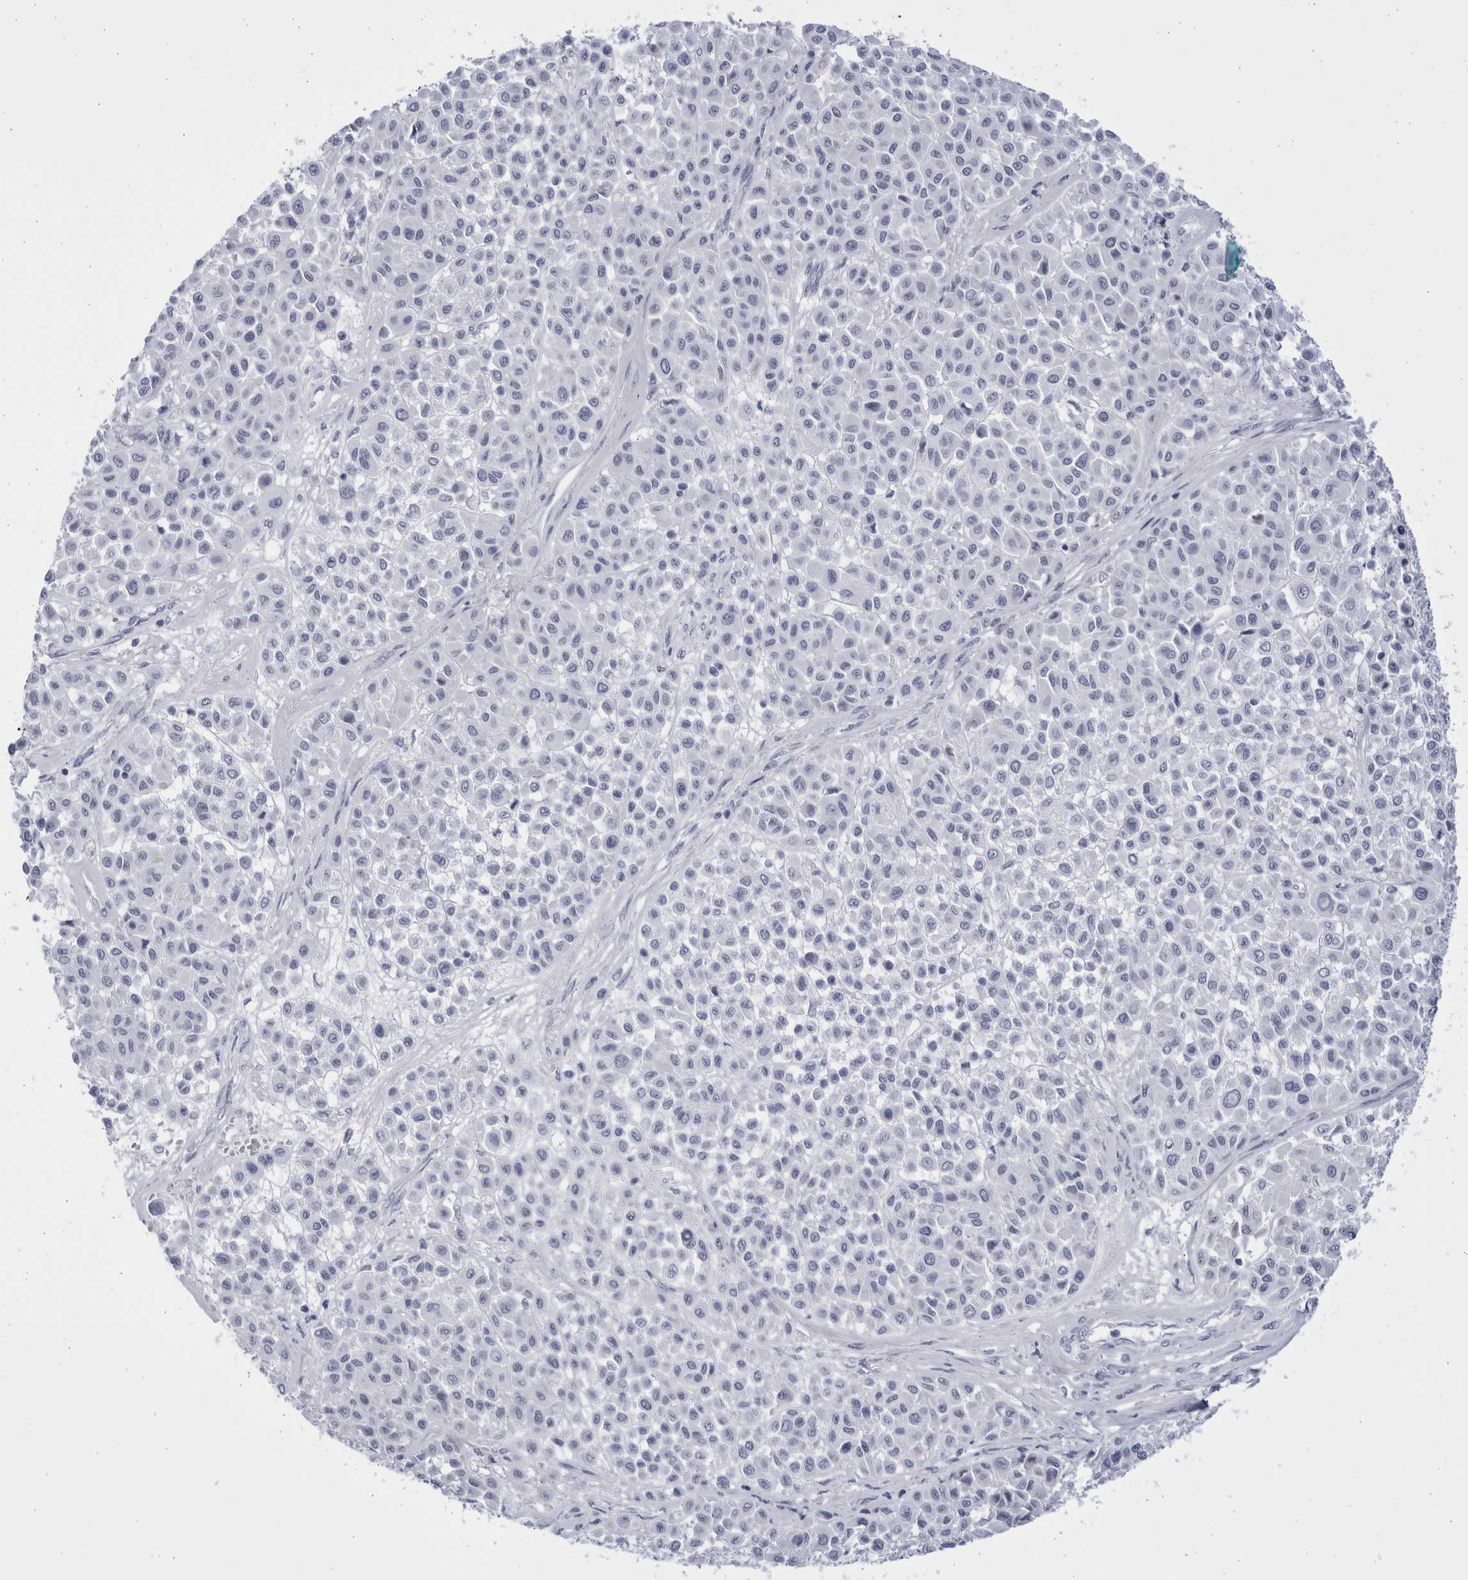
{"staining": {"intensity": "negative", "quantity": "none", "location": "none"}, "tissue": "melanoma", "cell_type": "Tumor cells", "image_type": "cancer", "snomed": [{"axis": "morphology", "description": "Malignant melanoma, Metastatic site"}, {"axis": "topography", "description": "Soft tissue"}], "caption": "High magnification brightfield microscopy of malignant melanoma (metastatic site) stained with DAB (3,3'-diaminobenzidine) (brown) and counterstained with hematoxylin (blue): tumor cells show no significant staining. Nuclei are stained in blue.", "gene": "CCDC181", "patient": {"sex": "male", "age": 41}}